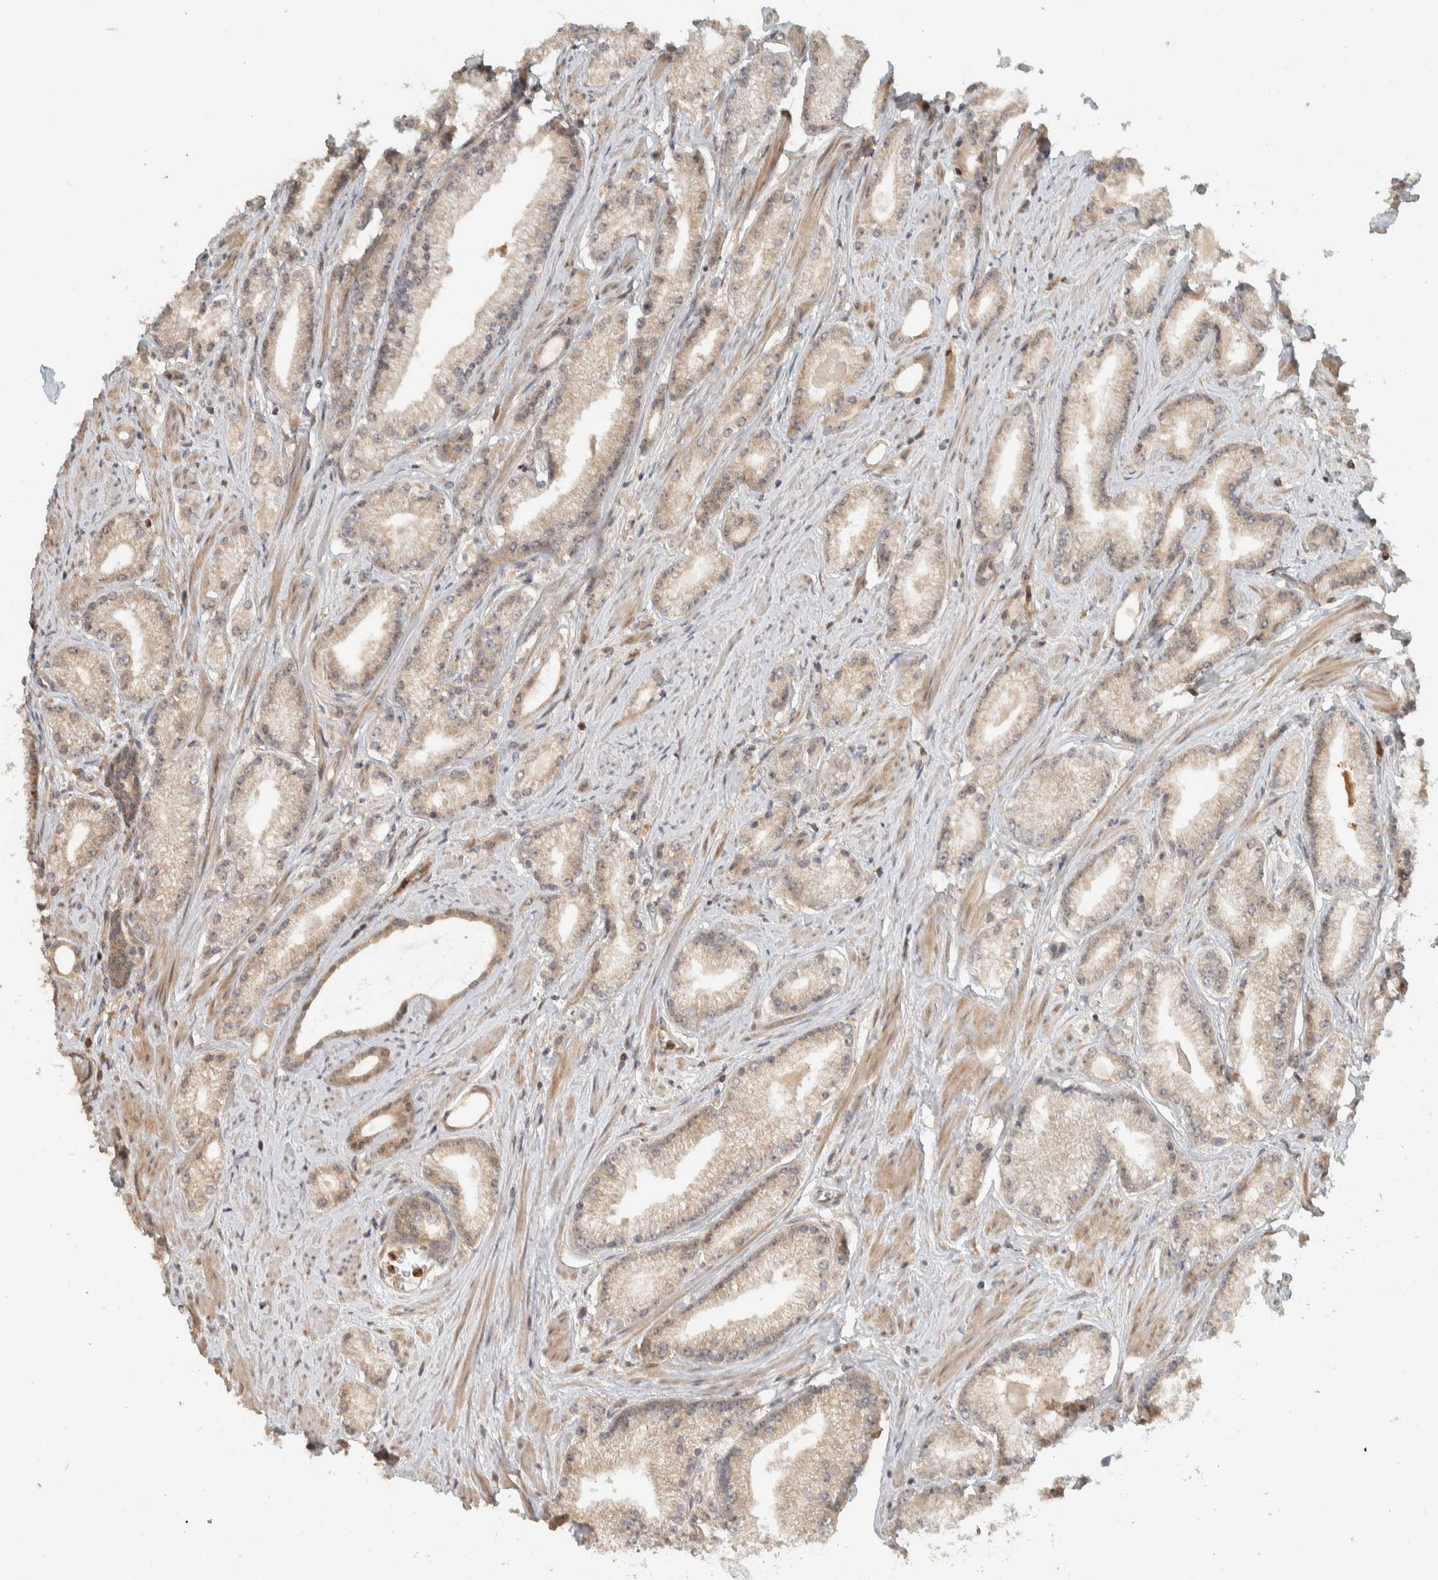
{"staining": {"intensity": "weak", "quantity": "25%-75%", "location": "cytoplasmic/membranous"}, "tissue": "prostate cancer", "cell_type": "Tumor cells", "image_type": "cancer", "snomed": [{"axis": "morphology", "description": "Adenocarcinoma, Low grade"}, {"axis": "topography", "description": "Prostate"}], "caption": "Prostate cancer (low-grade adenocarcinoma) stained with a protein marker reveals weak staining in tumor cells.", "gene": "ADSS2", "patient": {"sex": "male", "age": 62}}